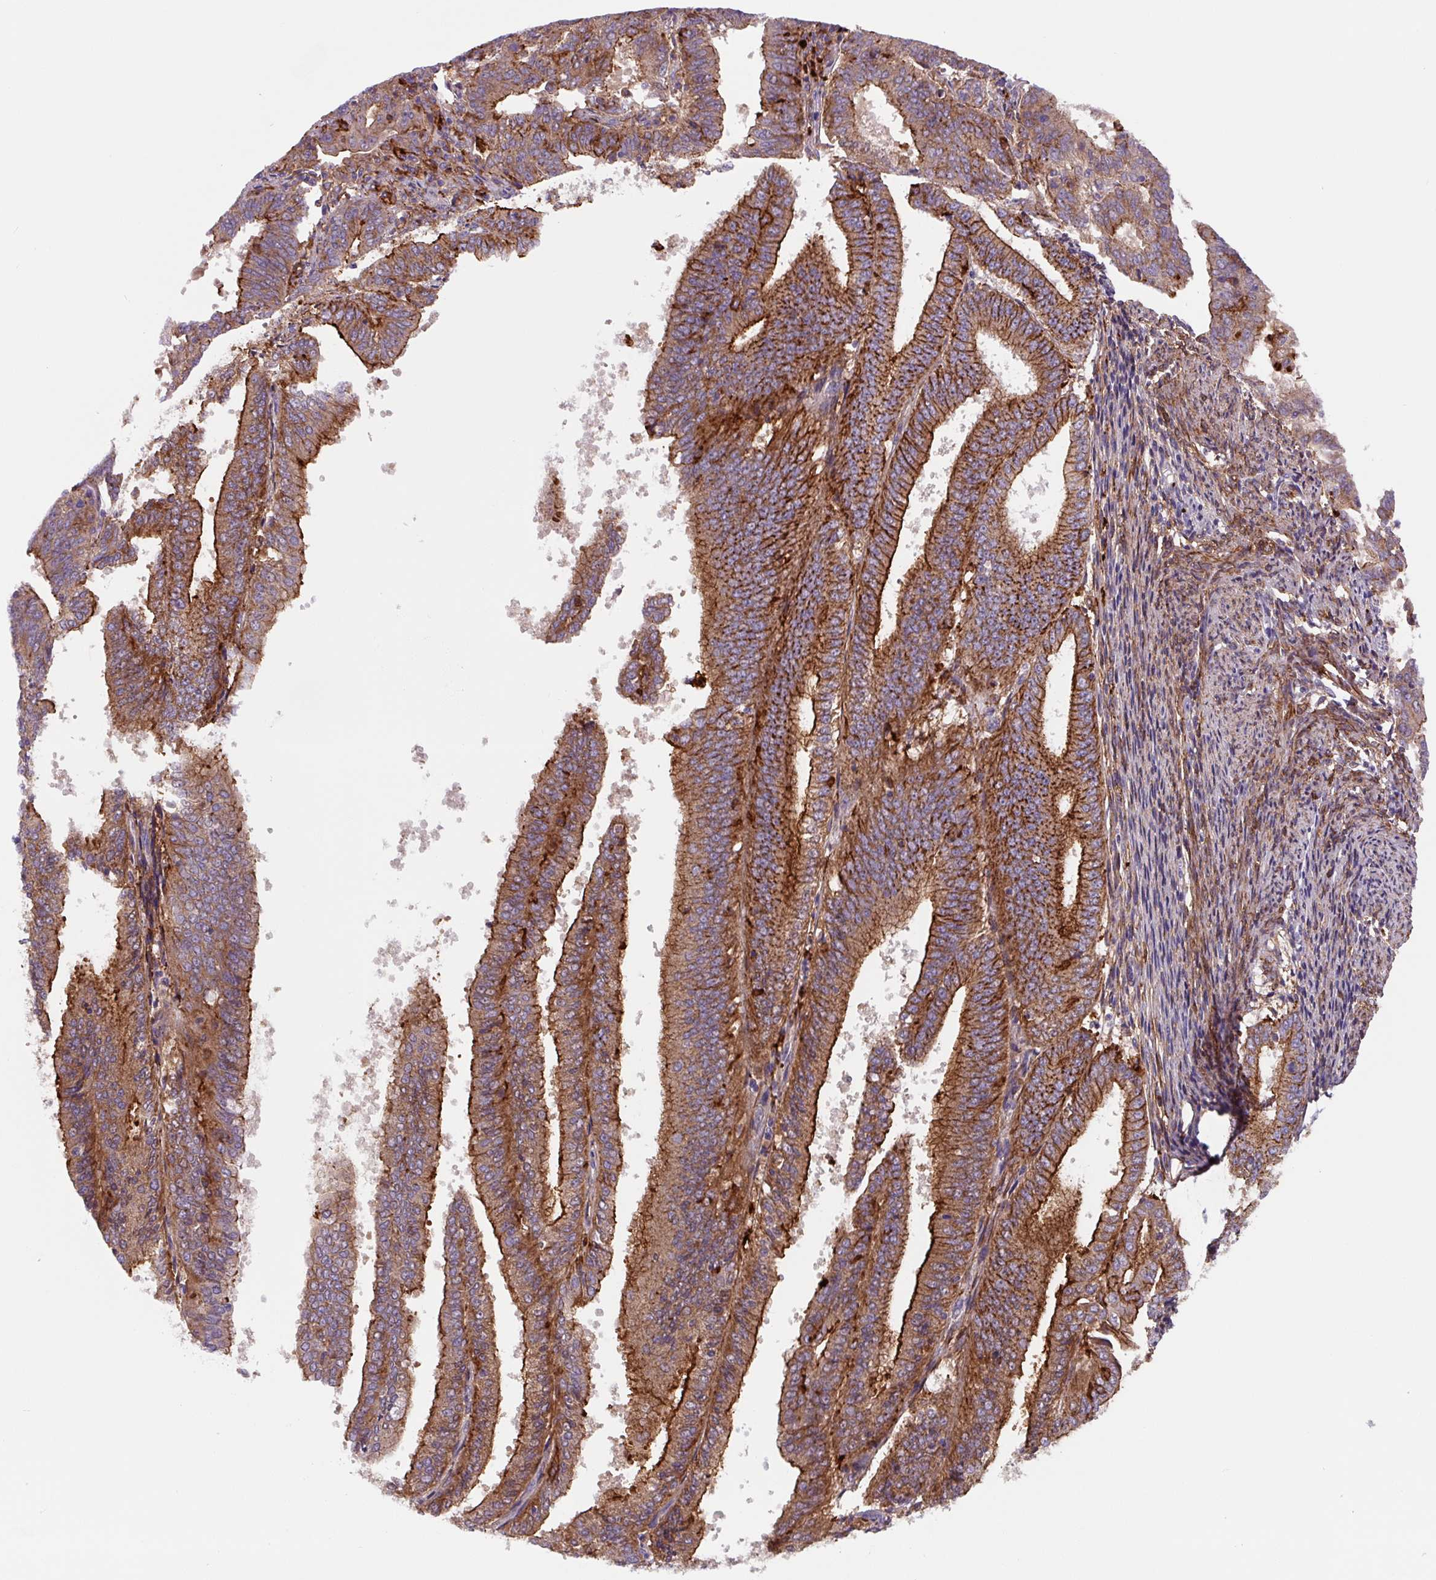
{"staining": {"intensity": "moderate", "quantity": ">75%", "location": "cytoplasmic/membranous"}, "tissue": "endometrial cancer", "cell_type": "Tumor cells", "image_type": "cancer", "snomed": [{"axis": "morphology", "description": "Adenocarcinoma, NOS"}, {"axis": "topography", "description": "Endometrium"}], "caption": "Immunohistochemical staining of human endometrial adenocarcinoma shows moderate cytoplasmic/membranous protein positivity in approximately >75% of tumor cells.", "gene": "DHFR2", "patient": {"sex": "female", "age": 63}}